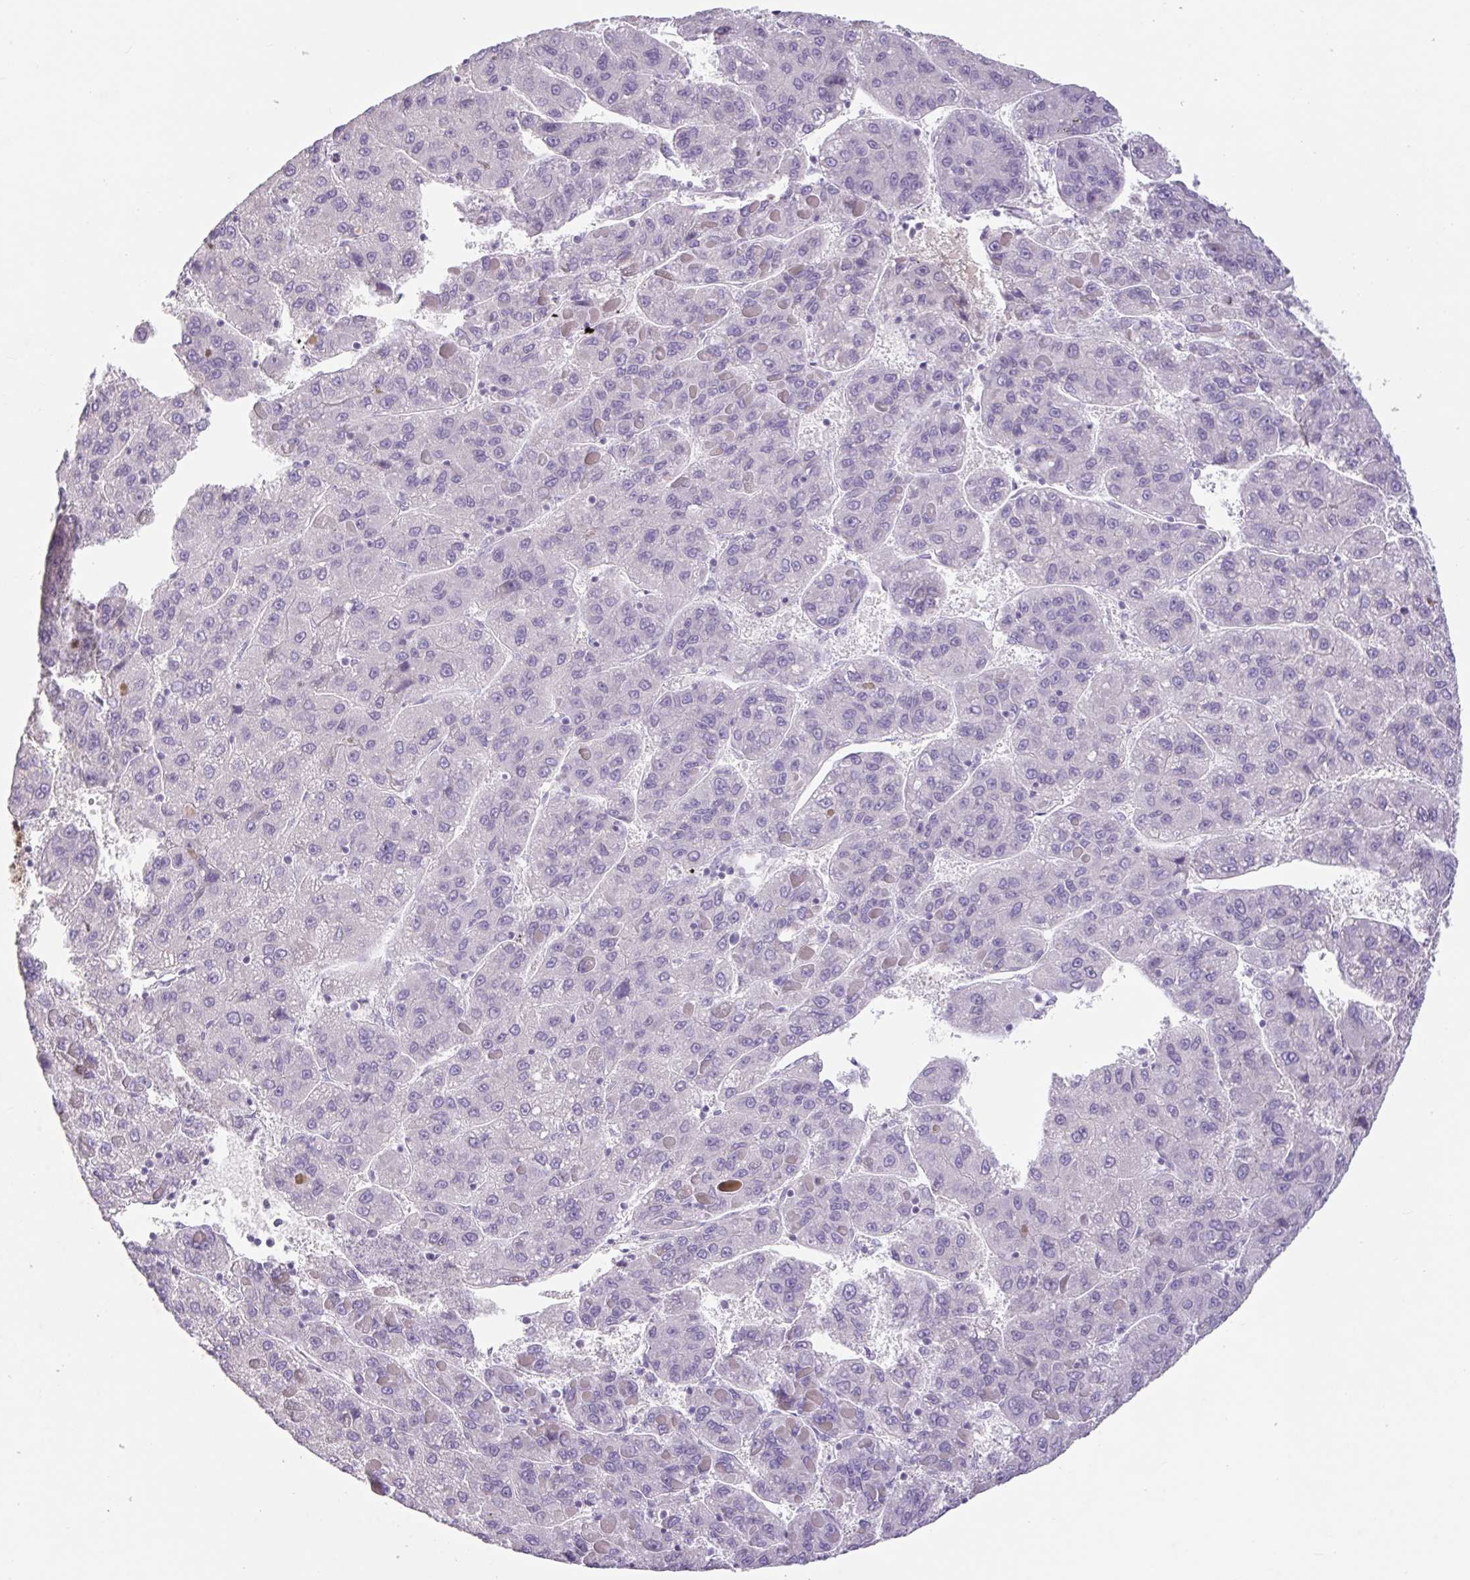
{"staining": {"intensity": "negative", "quantity": "none", "location": "none"}, "tissue": "liver cancer", "cell_type": "Tumor cells", "image_type": "cancer", "snomed": [{"axis": "morphology", "description": "Carcinoma, Hepatocellular, NOS"}, {"axis": "topography", "description": "Liver"}], "caption": "Immunohistochemical staining of liver cancer (hepatocellular carcinoma) displays no significant positivity in tumor cells.", "gene": "CTSE", "patient": {"sex": "female", "age": 82}}